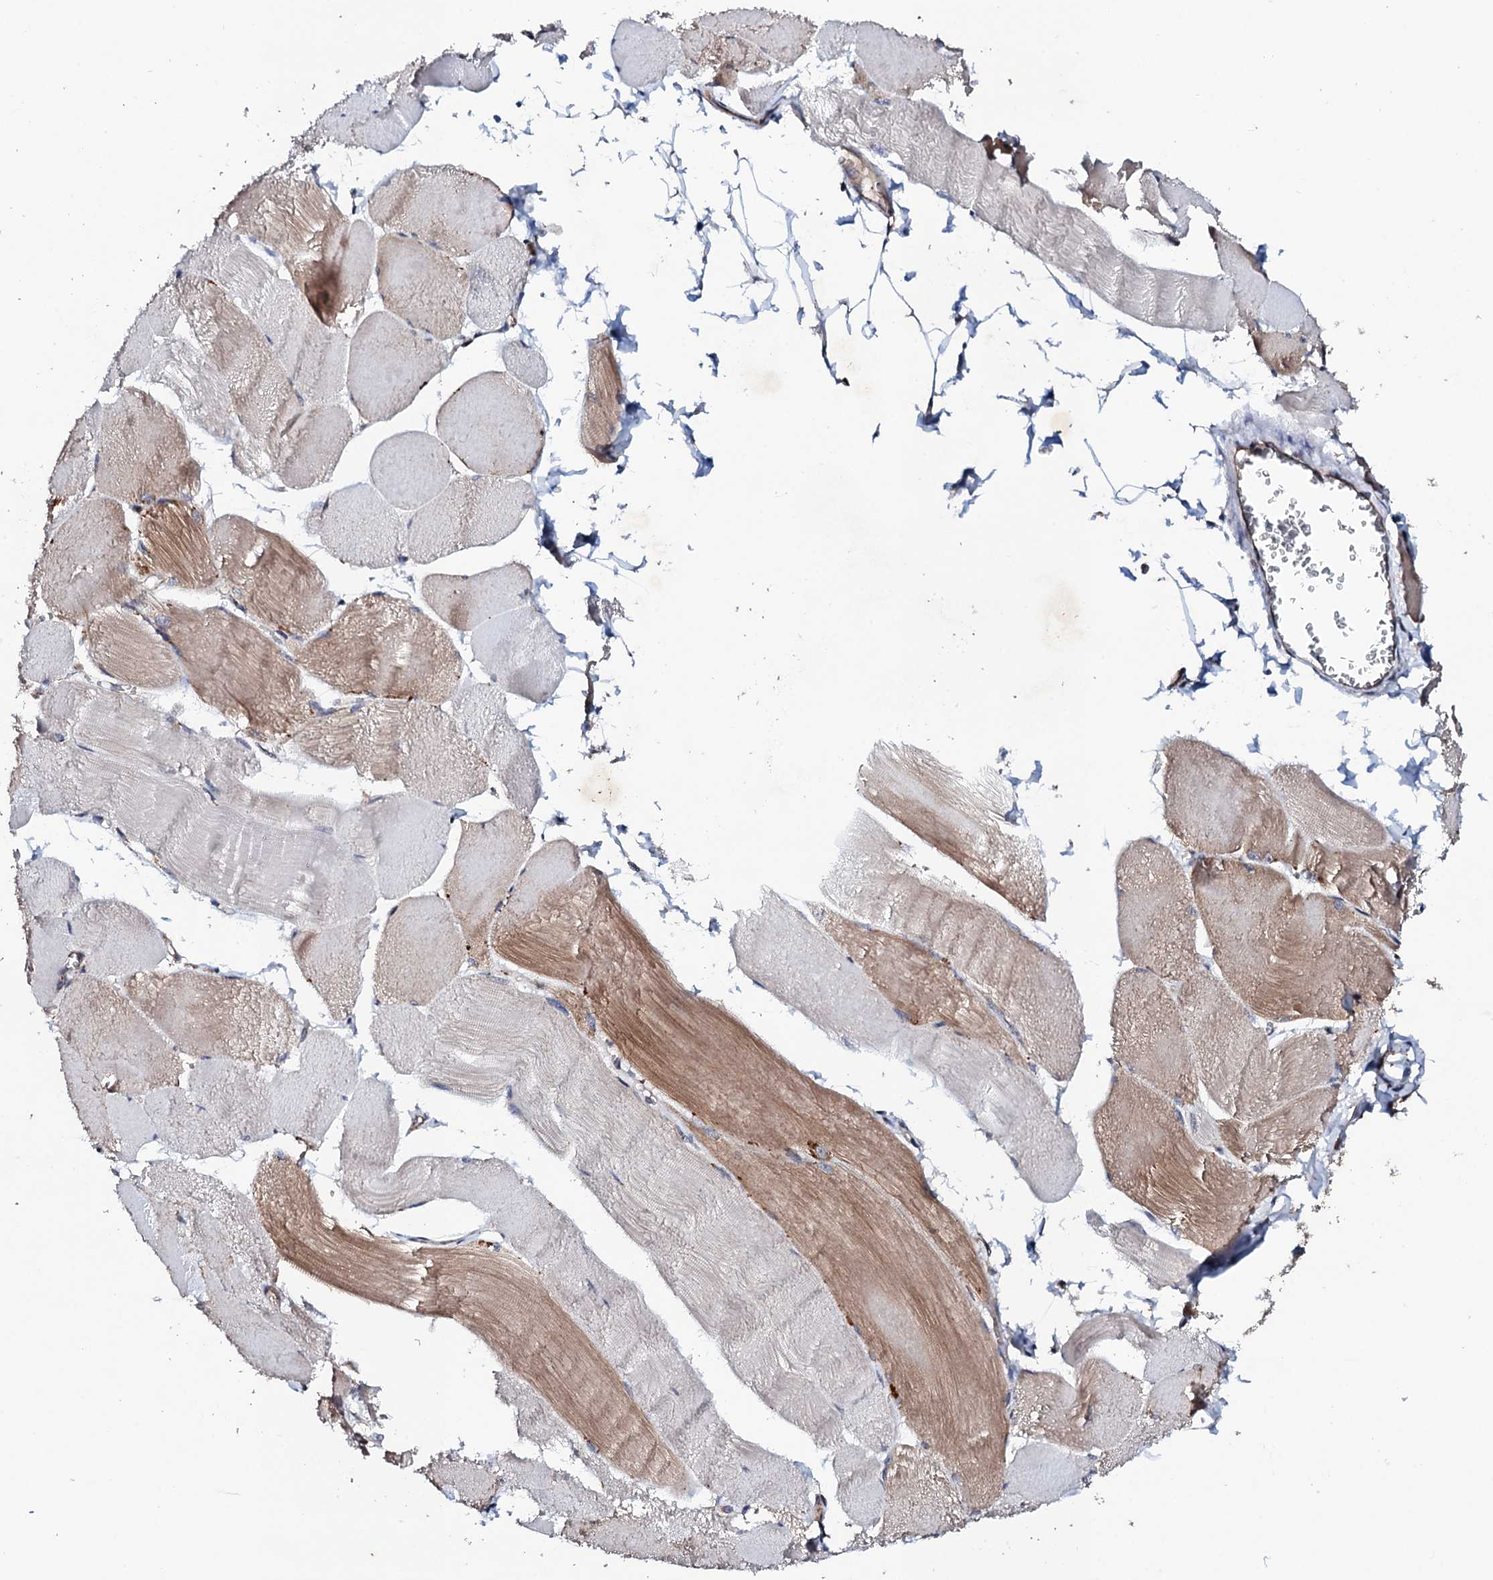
{"staining": {"intensity": "moderate", "quantity": "25%-75%", "location": "cytoplasmic/membranous"}, "tissue": "skeletal muscle", "cell_type": "Myocytes", "image_type": "normal", "snomed": [{"axis": "morphology", "description": "Normal tissue, NOS"}, {"axis": "morphology", "description": "Basal cell carcinoma"}, {"axis": "topography", "description": "Skeletal muscle"}], "caption": "Immunohistochemical staining of unremarkable human skeletal muscle displays medium levels of moderate cytoplasmic/membranous staining in about 25%-75% of myocytes. (DAB IHC with brightfield microscopy, high magnification).", "gene": "MTIF3", "patient": {"sex": "female", "age": 64}}